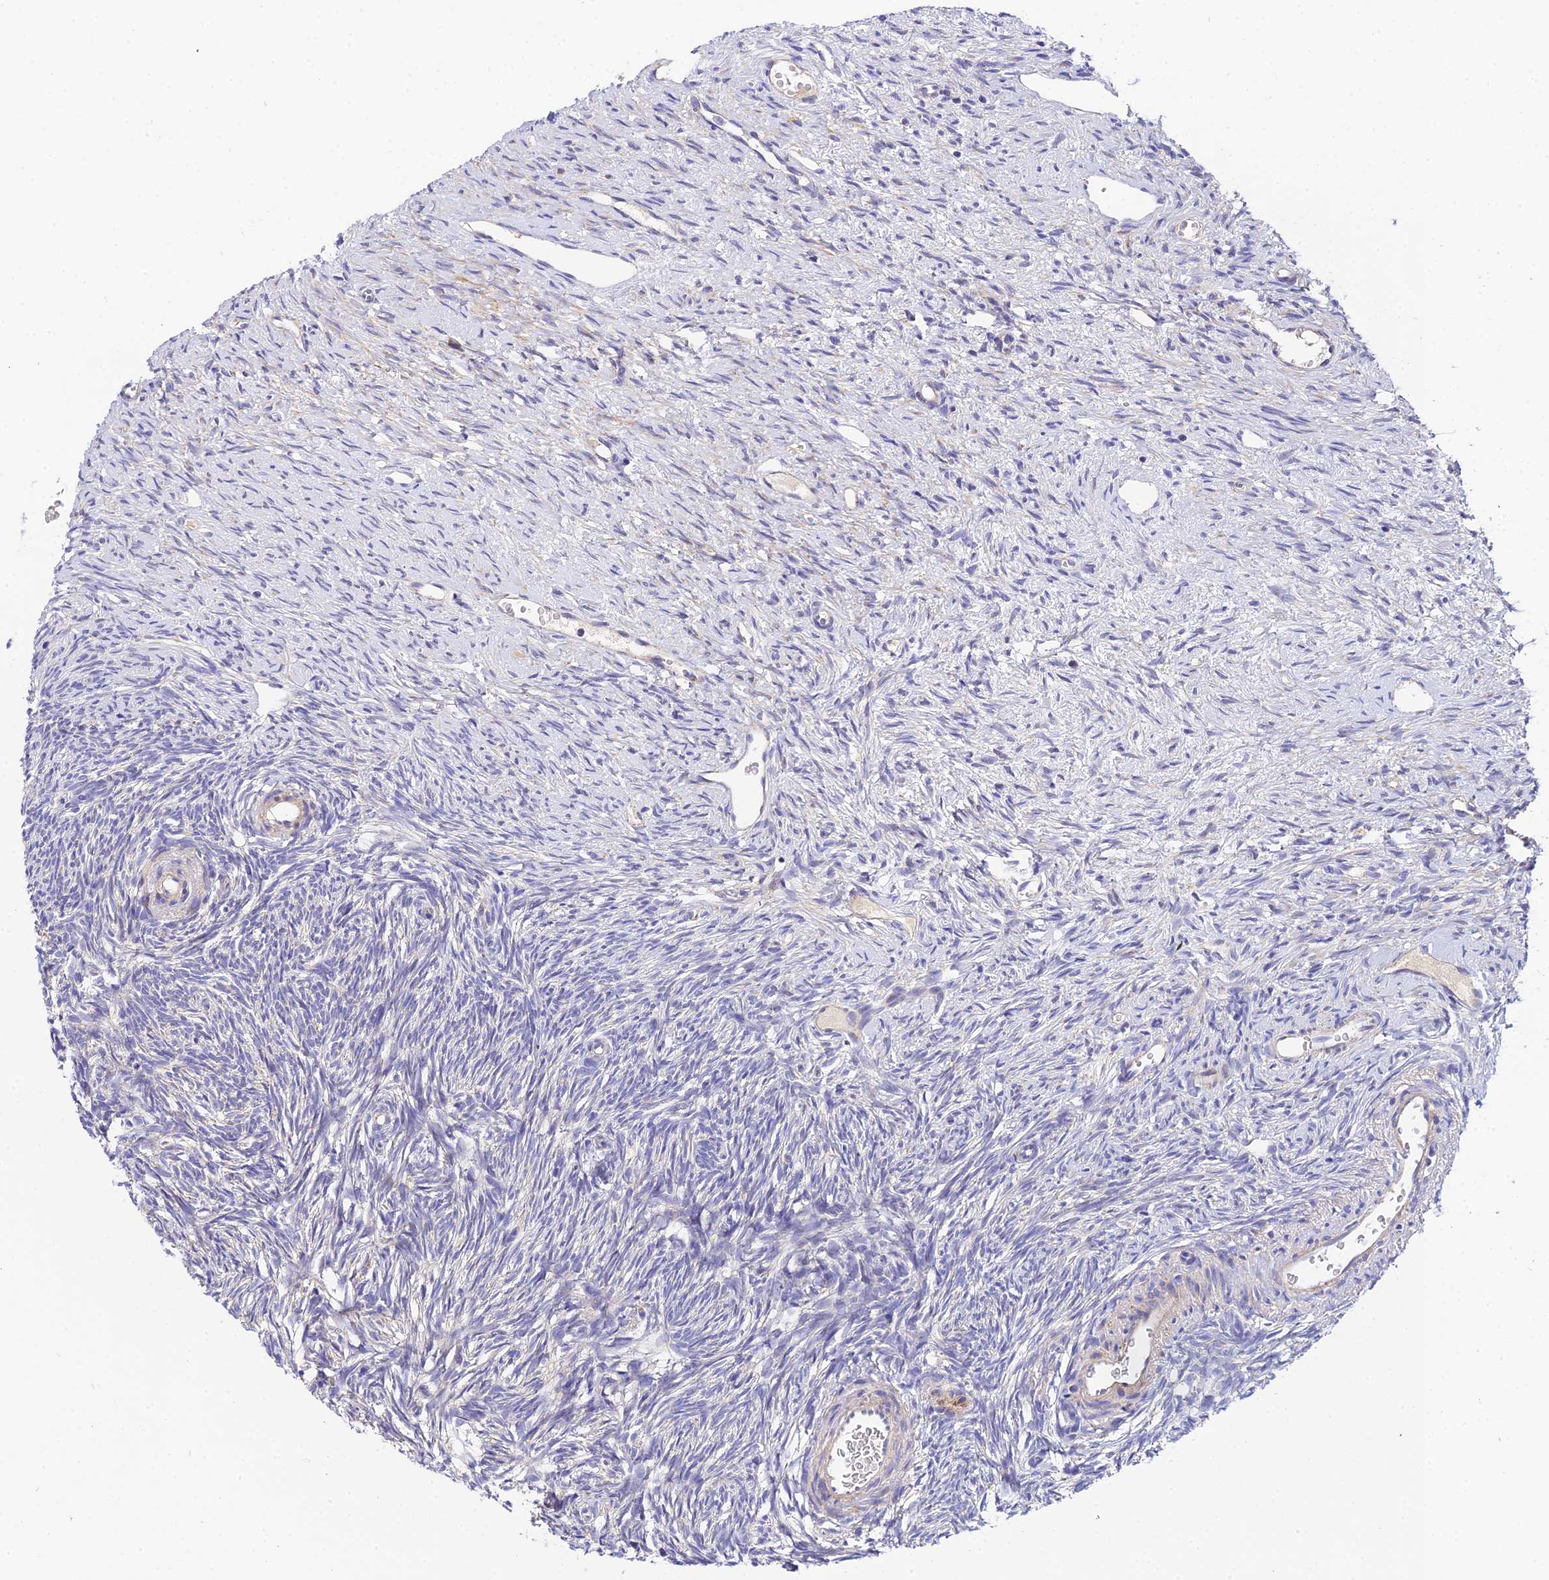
{"staining": {"intensity": "negative", "quantity": "none", "location": "none"}, "tissue": "ovary", "cell_type": "Ovarian stroma cells", "image_type": "normal", "snomed": [{"axis": "morphology", "description": "Normal tissue, NOS"}, {"axis": "topography", "description": "Ovary"}], "caption": "High power microscopy histopathology image of an IHC histopathology image of normal ovary, revealing no significant positivity in ovarian stroma cells. The staining was performed using DAB (3,3'-diaminobenzidine) to visualize the protein expression in brown, while the nuclei were stained in blue with hematoxylin (Magnification: 20x).", "gene": "ACOT1", "patient": {"sex": "female", "age": 51}}